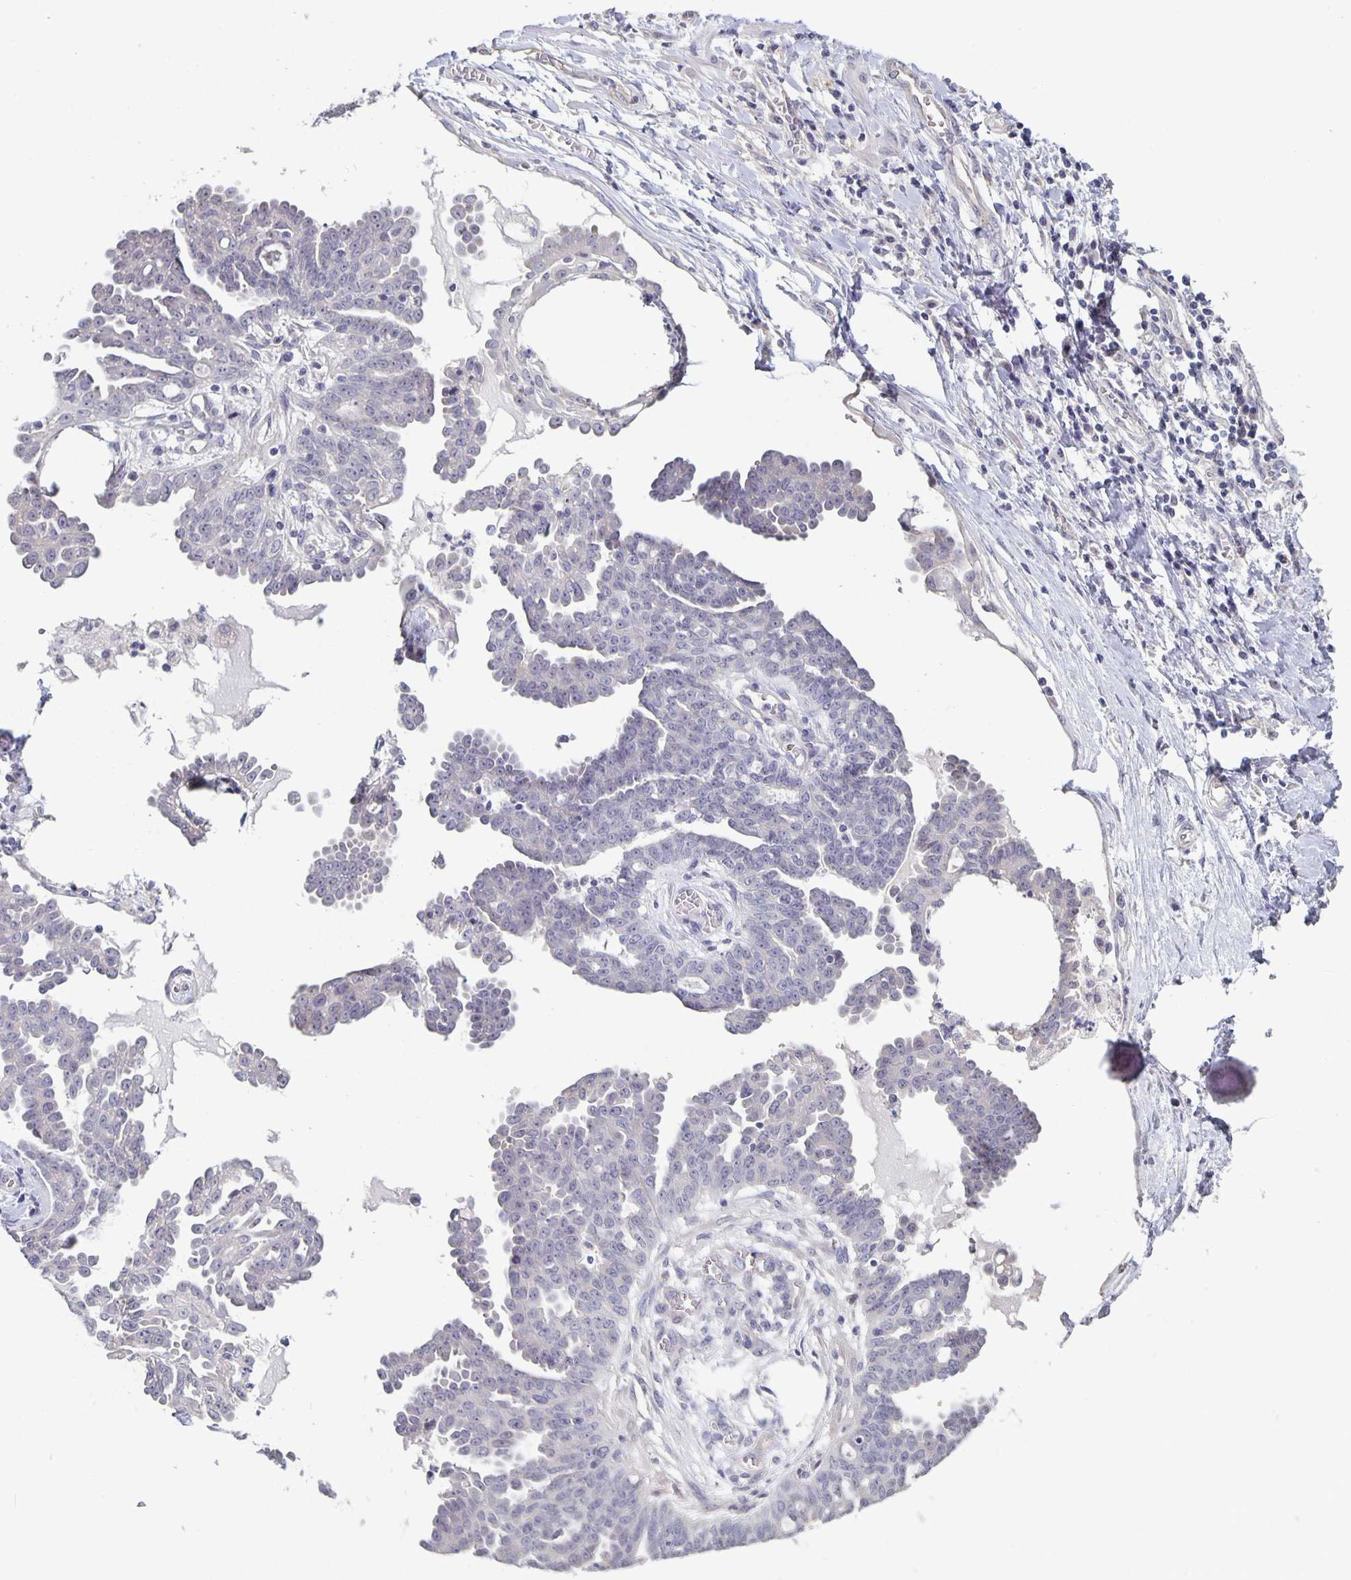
{"staining": {"intensity": "negative", "quantity": "none", "location": "none"}, "tissue": "ovarian cancer", "cell_type": "Tumor cells", "image_type": "cancer", "snomed": [{"axis": "morphology", "description": "Cystadenocarcinoma, serous, NOS"}, {"axis": "topography", "description": "Ovary"}], "caption": "Tumor cells show no significant expression in ovarian serous cystadenocarcinoma.", "gene": "PLCB3", "patient": {"sex": "female", "age": 71}}